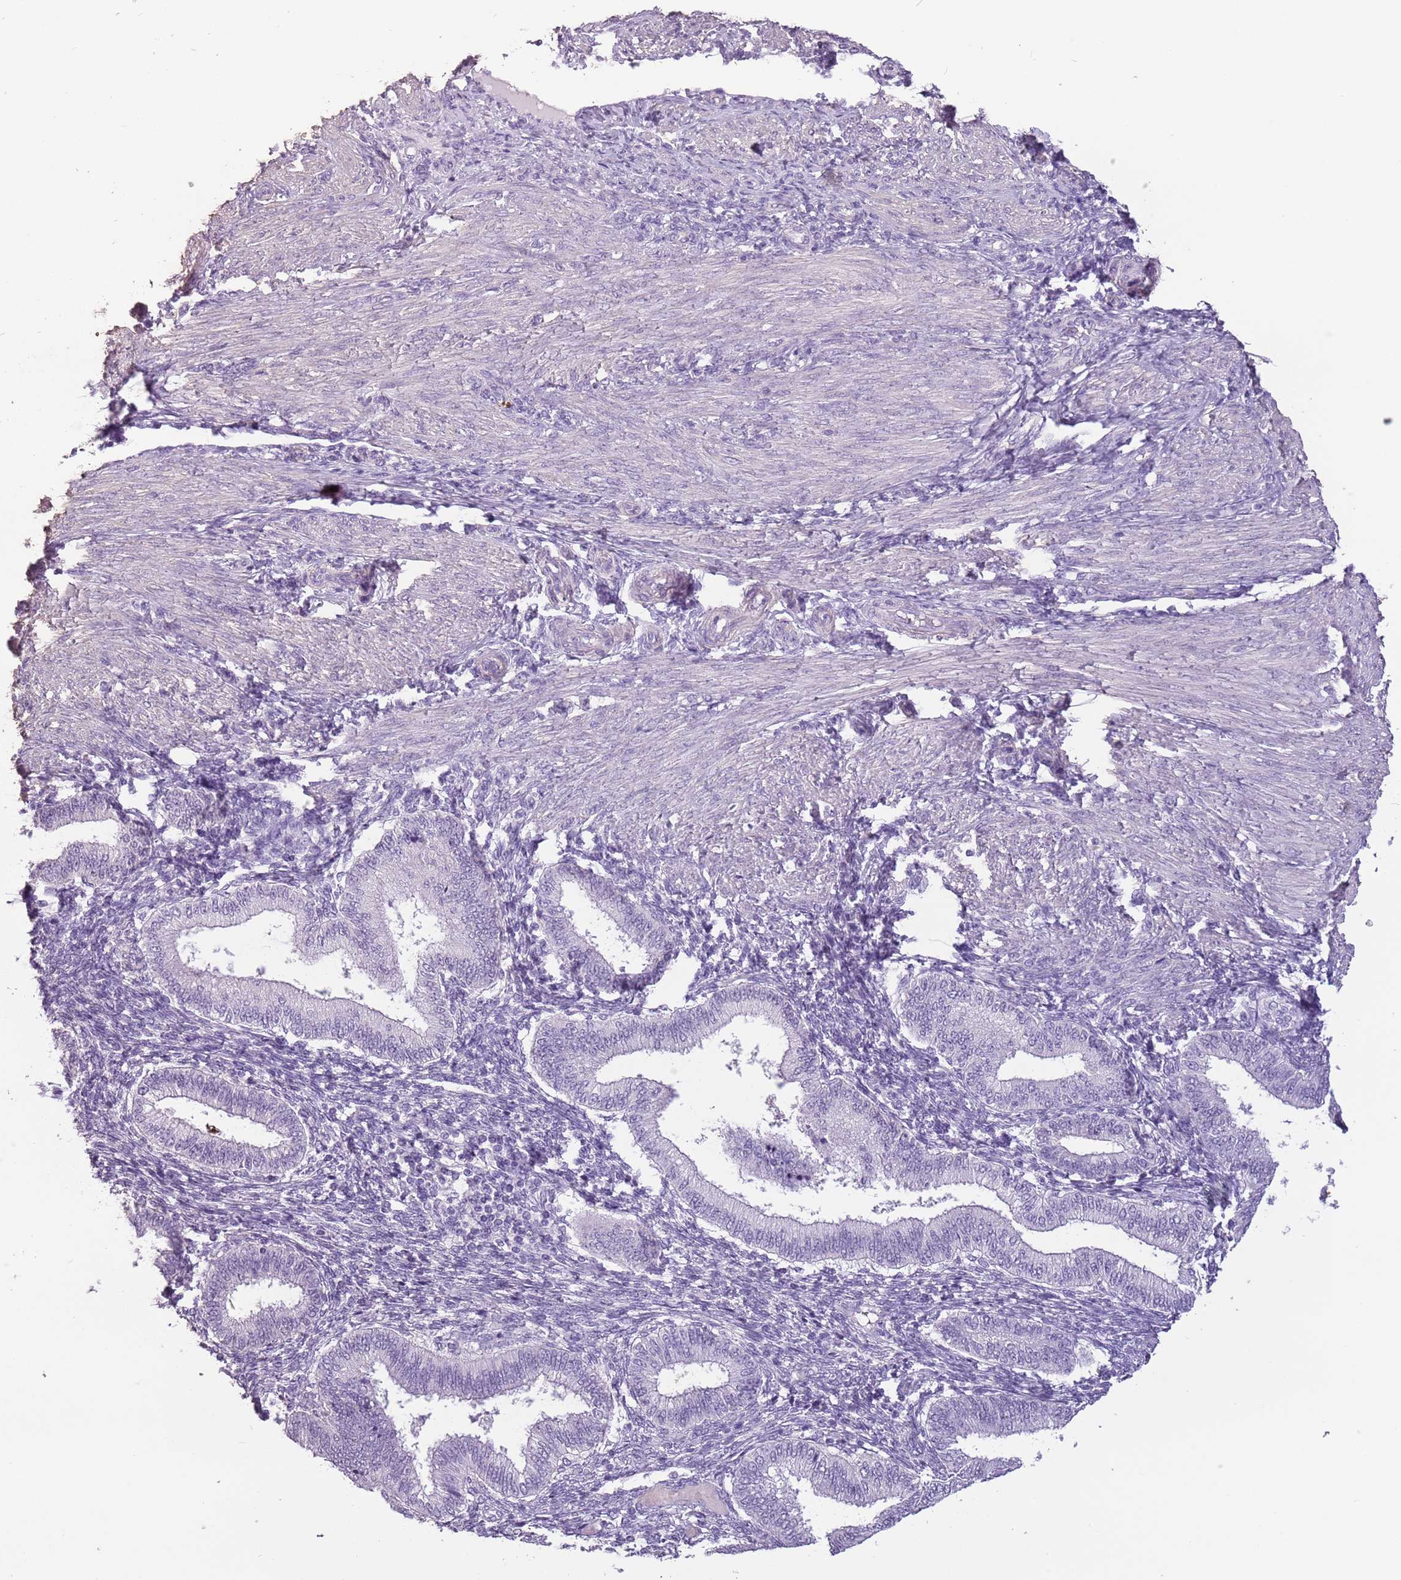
{"staining": {"intensity": "negative", "quantity": "none", "location": "none"}, "tissue": "endometrium", "cell_type": "Cells in endometrial stroma", "image_type": "normal", "snomed": [{"axis": "morphology", "description": "Normal tissue, NOS"}, {"axis": "topography", "description": "Endometrium"}], "caption": "This is an IHC photomicrograph of unremarkable human endometrium. There is no positivity in cells in endometrial stroma.", "gene": "CELF6", "patient": {"sex": "female", "age": 39}}